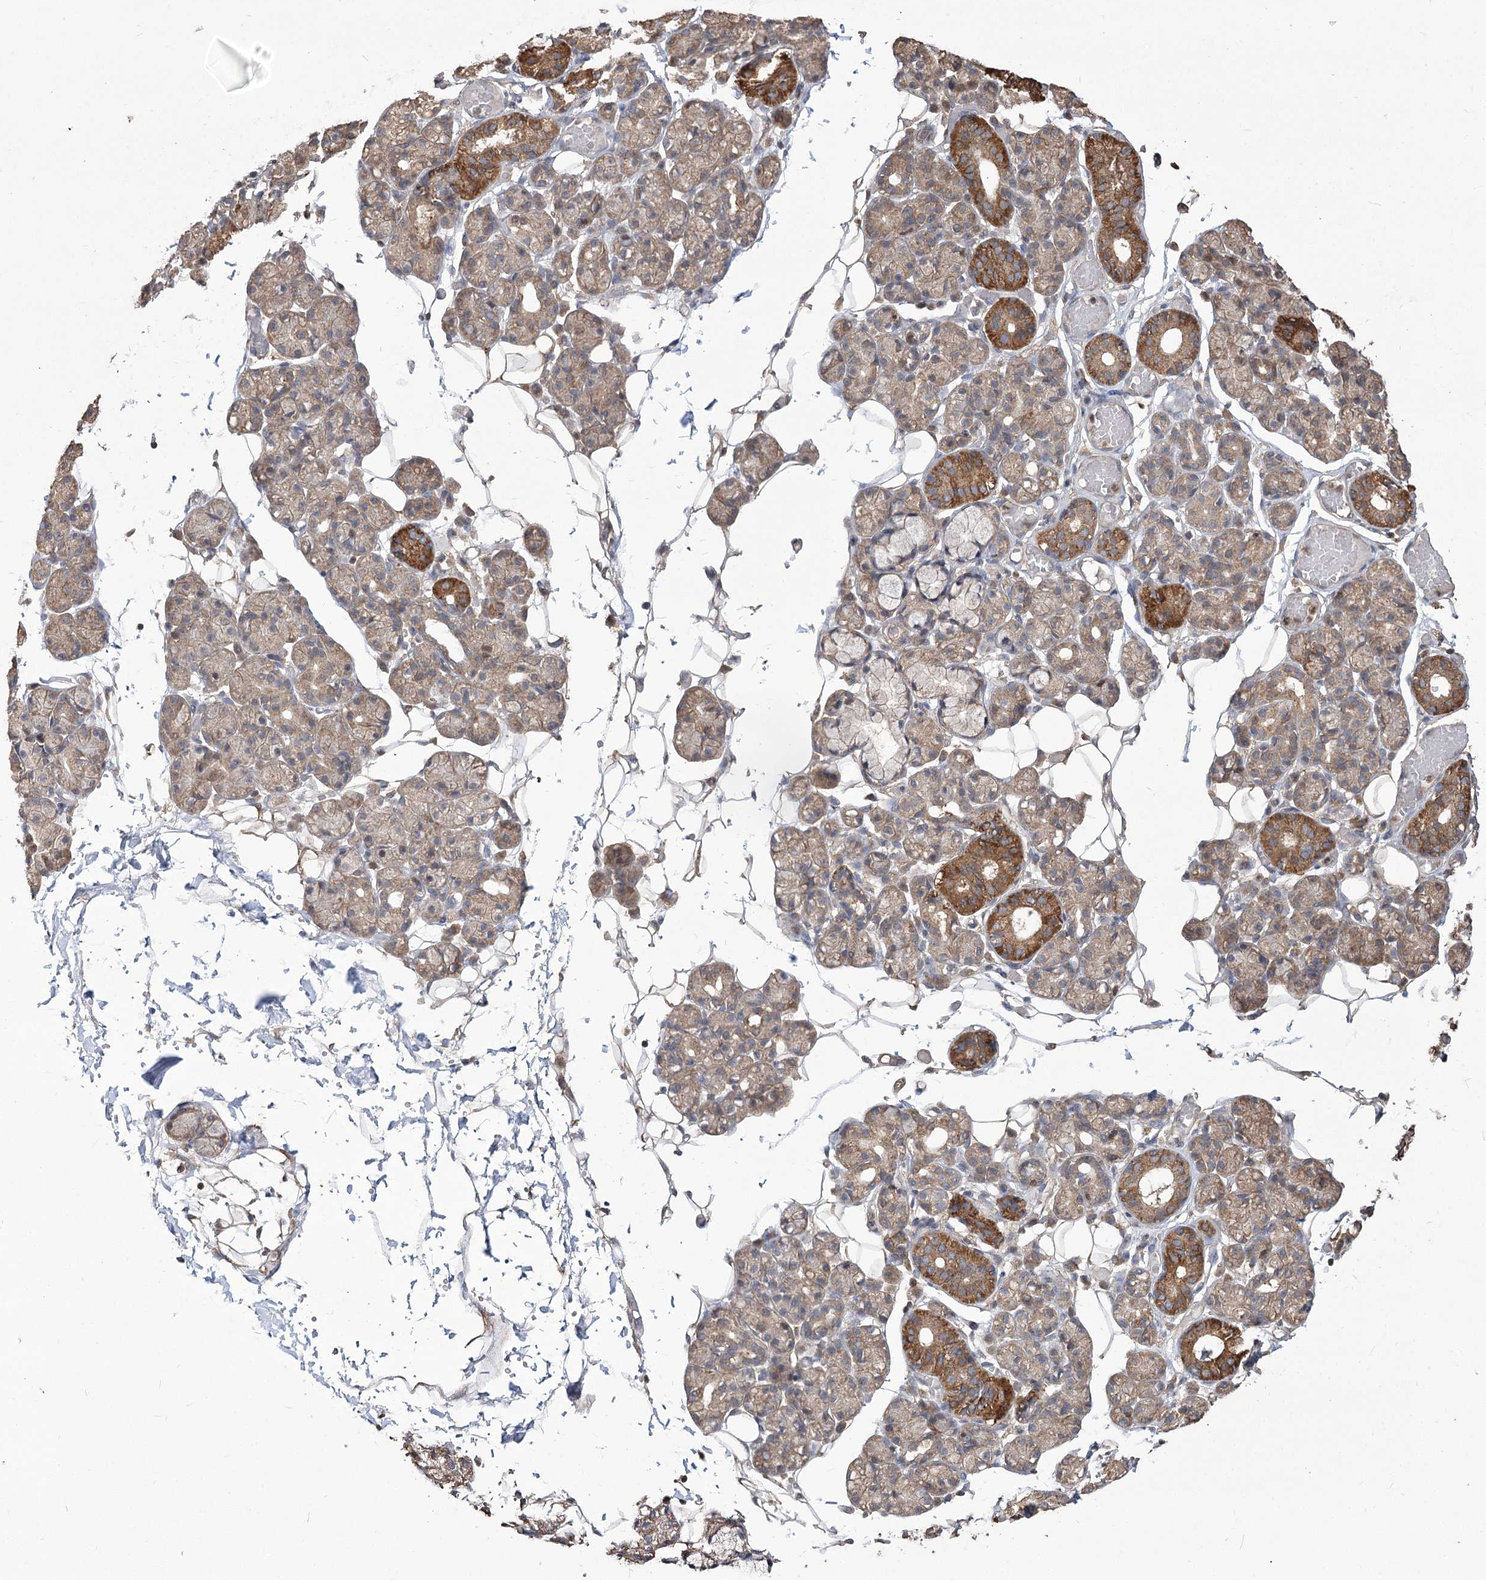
{"staining": {"intensity": "moderate", "quantity": "25%-75%", "location": "cytoplasmic/membranous"}, "tissue": "salivary gland", "cell_type": "Glandular cells", "image_type": "normal", "snomed": [{"axis": "morphology", "description": "Normal tissue, NOS"}, {"axis": "topography", "description": "Salivary gland"}], "caption": "Protein expression analysis of benign salivary gland displays moderate cytoplasmic/membranous positivity in approximately 25%-75% of glandular cells. Using DAB (brown) and hematoxylin (blue) stains, captured at high magnification using brightfield microscopy.", "gene": "STK17B", "patient": {"sex": "male", "age": 63}}